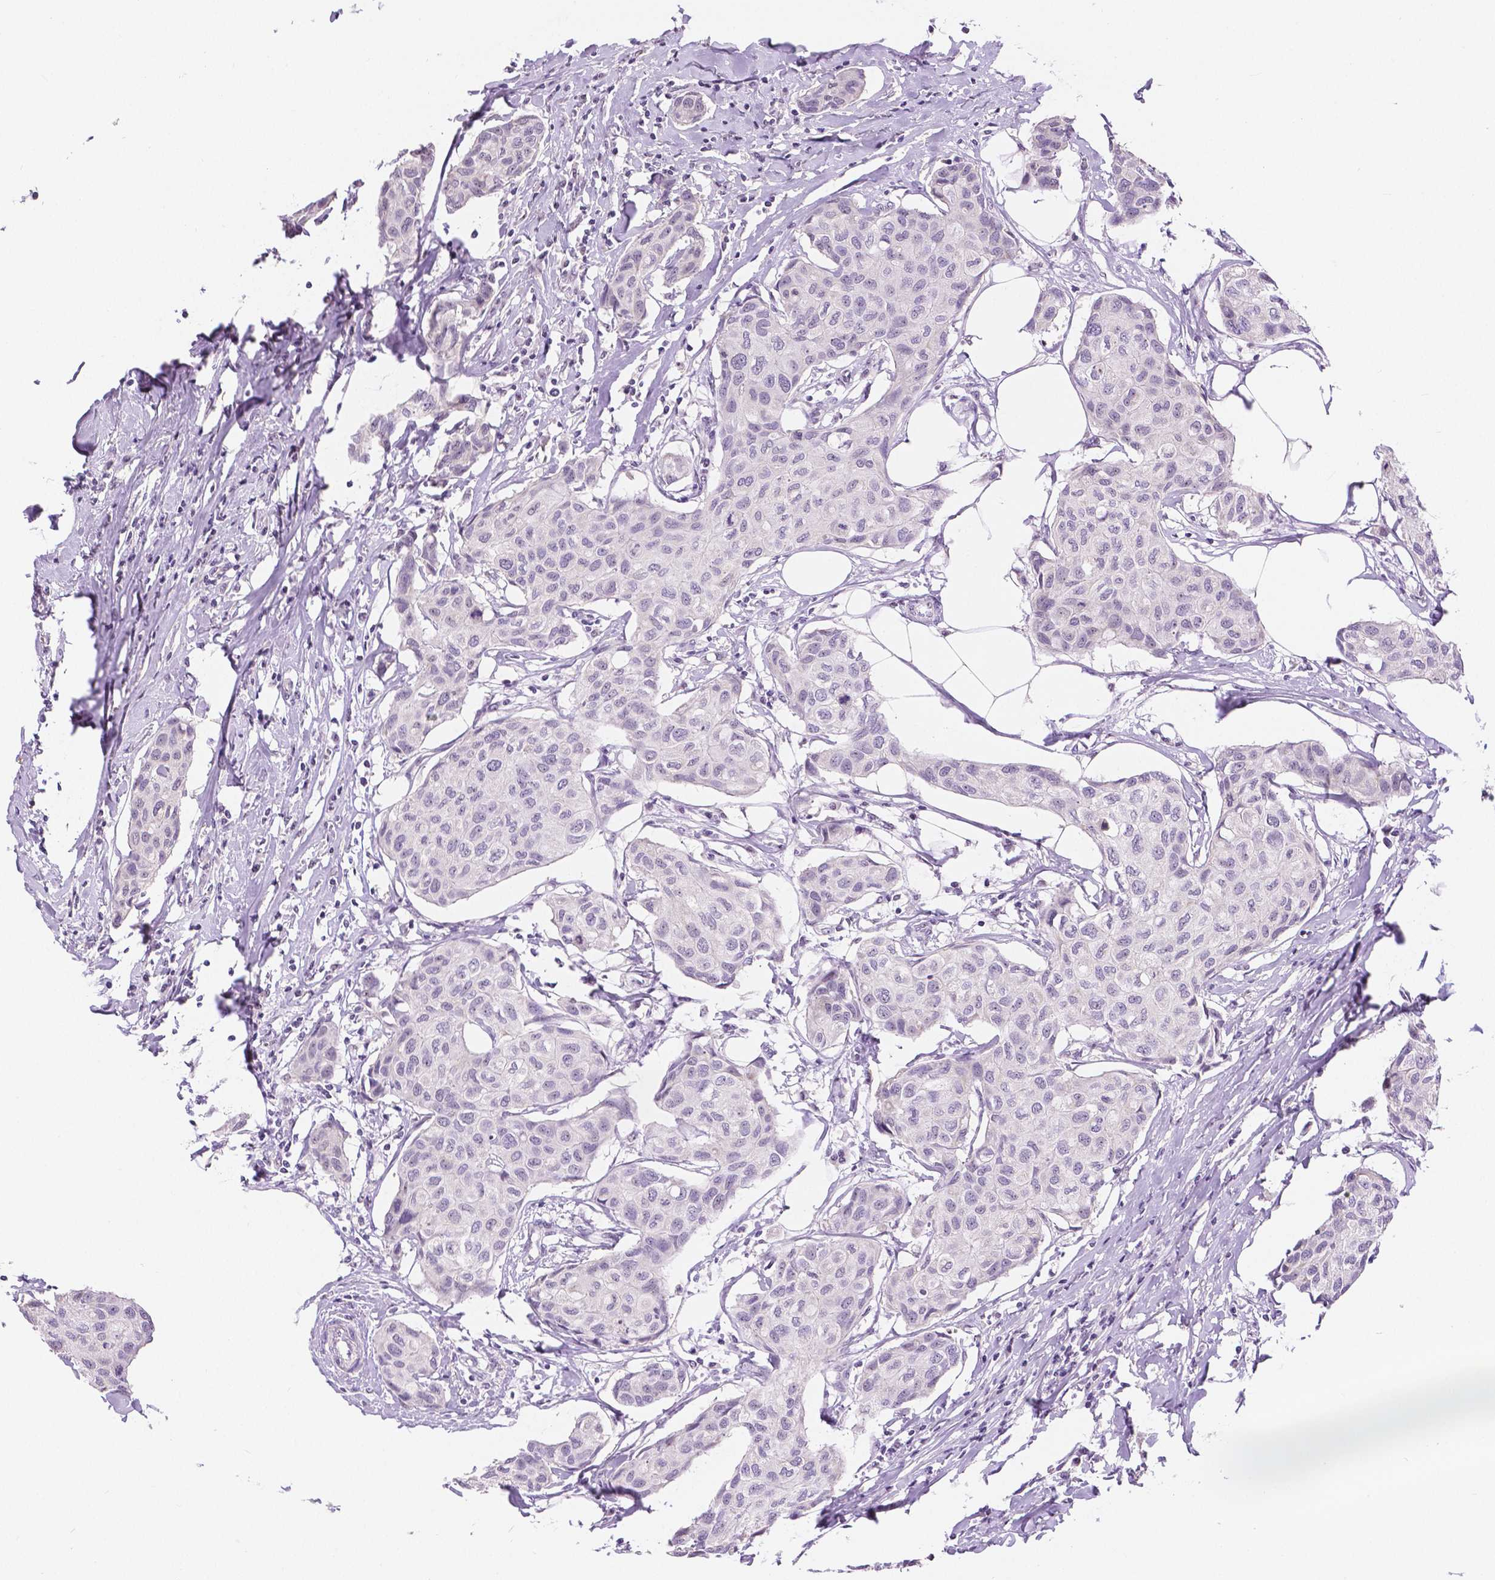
{"staining": {"intensity": "negative", "quantity": "none", "location": "none"}, "tissue": "breast cancer", "cell_type": "Tumor cells", "image_type": "cancer", "snomed": [{"axis": "morphology", "description": "Duct carcinoma"}, {"axis": "topography", "description": "Breast"}], "caption": "Immunohistochemical staining of breast intraductal carcinoma exhibits no significant staining in tumor cells.", "gene": "NHP2", "patient": {"sex": "female", "age": 80}}